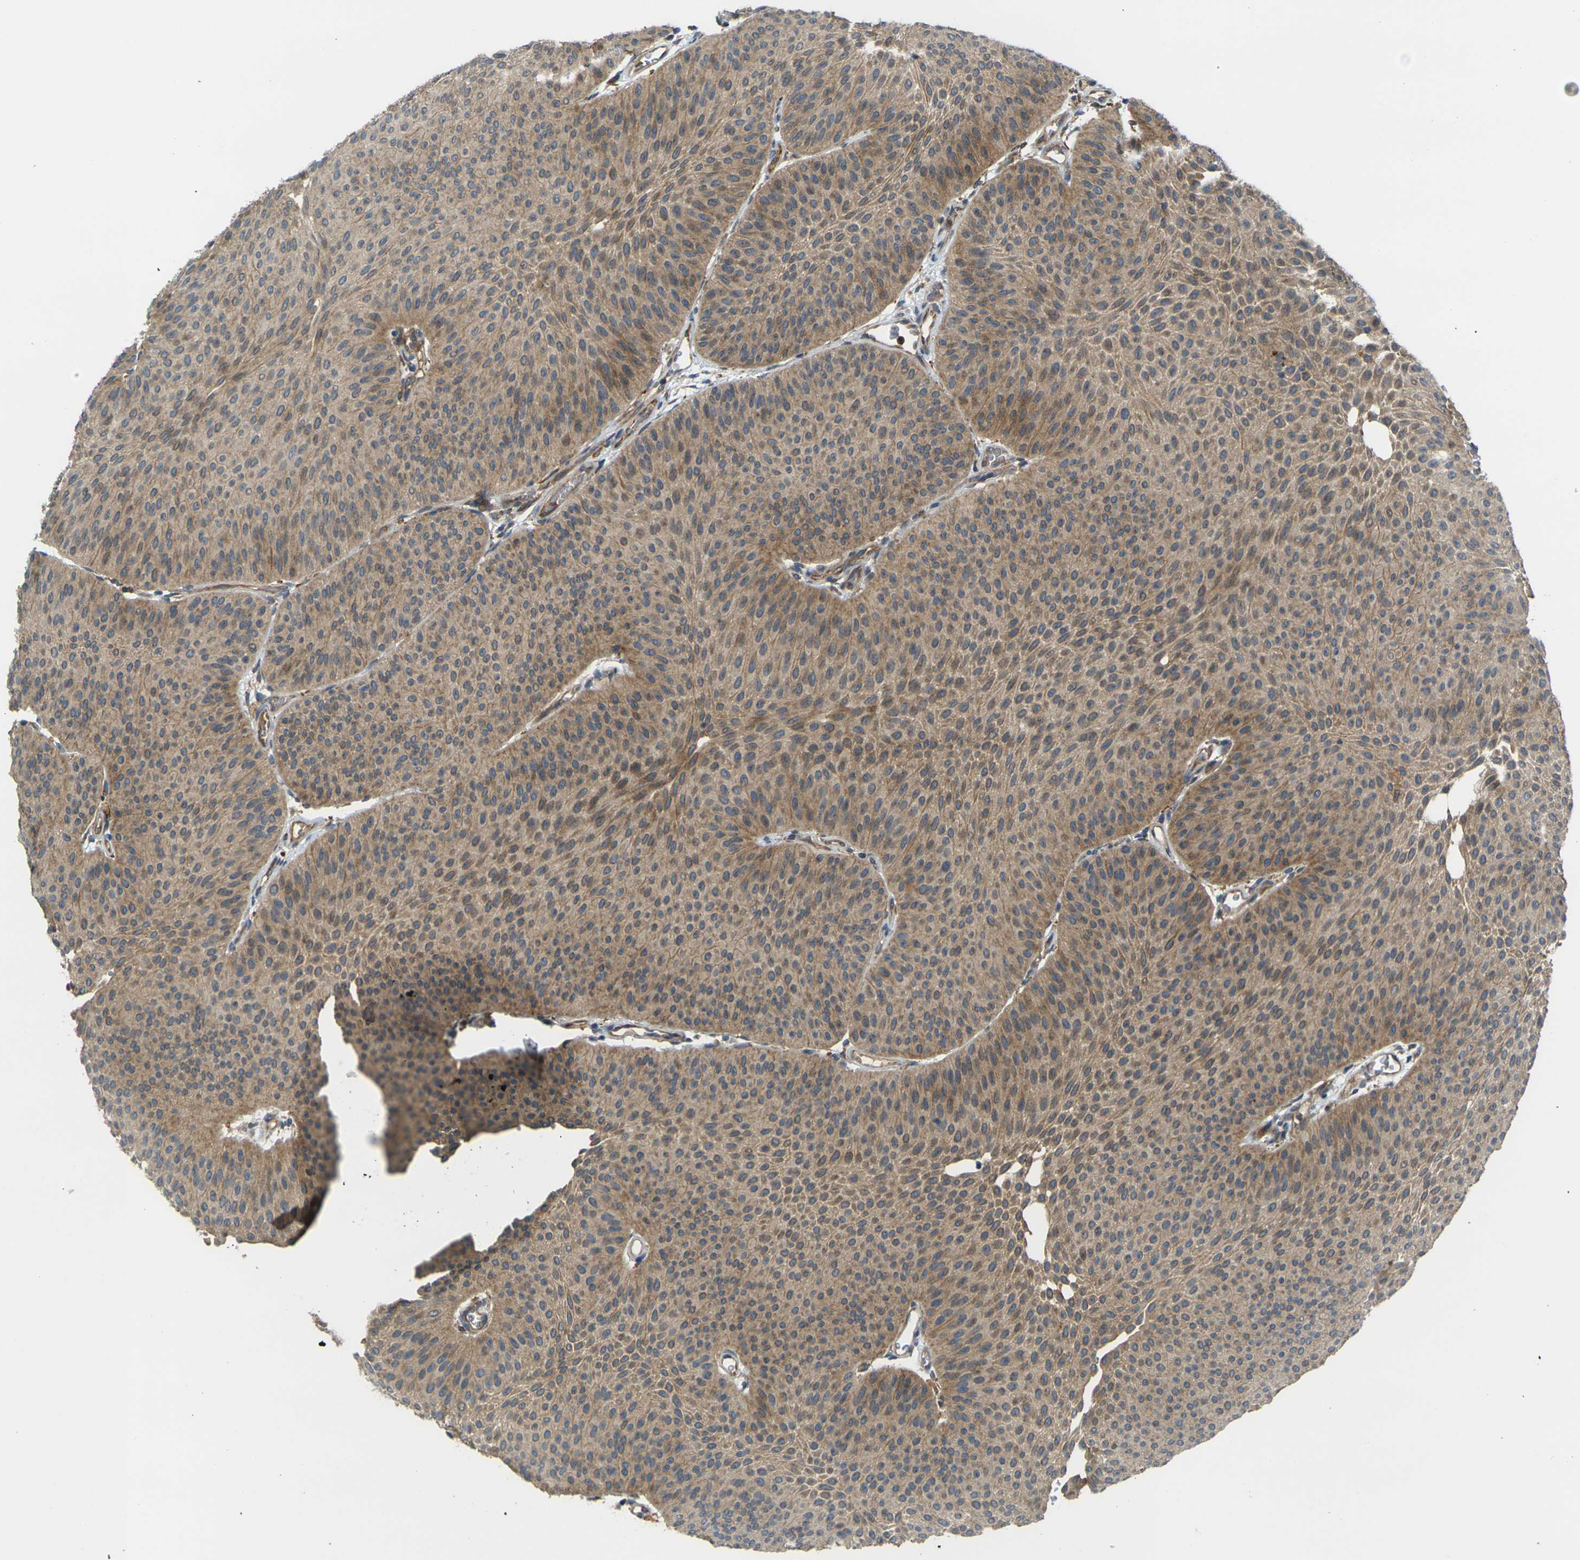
{"staining": {"intensity": "moderate", "quantity": ">75%", "location": "cytoplasmic/membranous"}, "tissue": "urothelial cancer", "cell_type": "Tumor cells", "image_type": "cancer", "snomed": [{"axis": "morphology", "description": "Urothelial carcinoma, Low grade"}, {"axis": "topography", "description": "Urinary bladder"}], "caption": "Moderate cytoplasmic/membranous protein expression is seen in about >75% of tumor cells in urothelial carcinoma (low-grade). Immunohistochemistry stains the protein of interest in brown and the nuclei are stained blue.", "gene": "FZD1", "patient": {"sex": "female", "age": 60}}